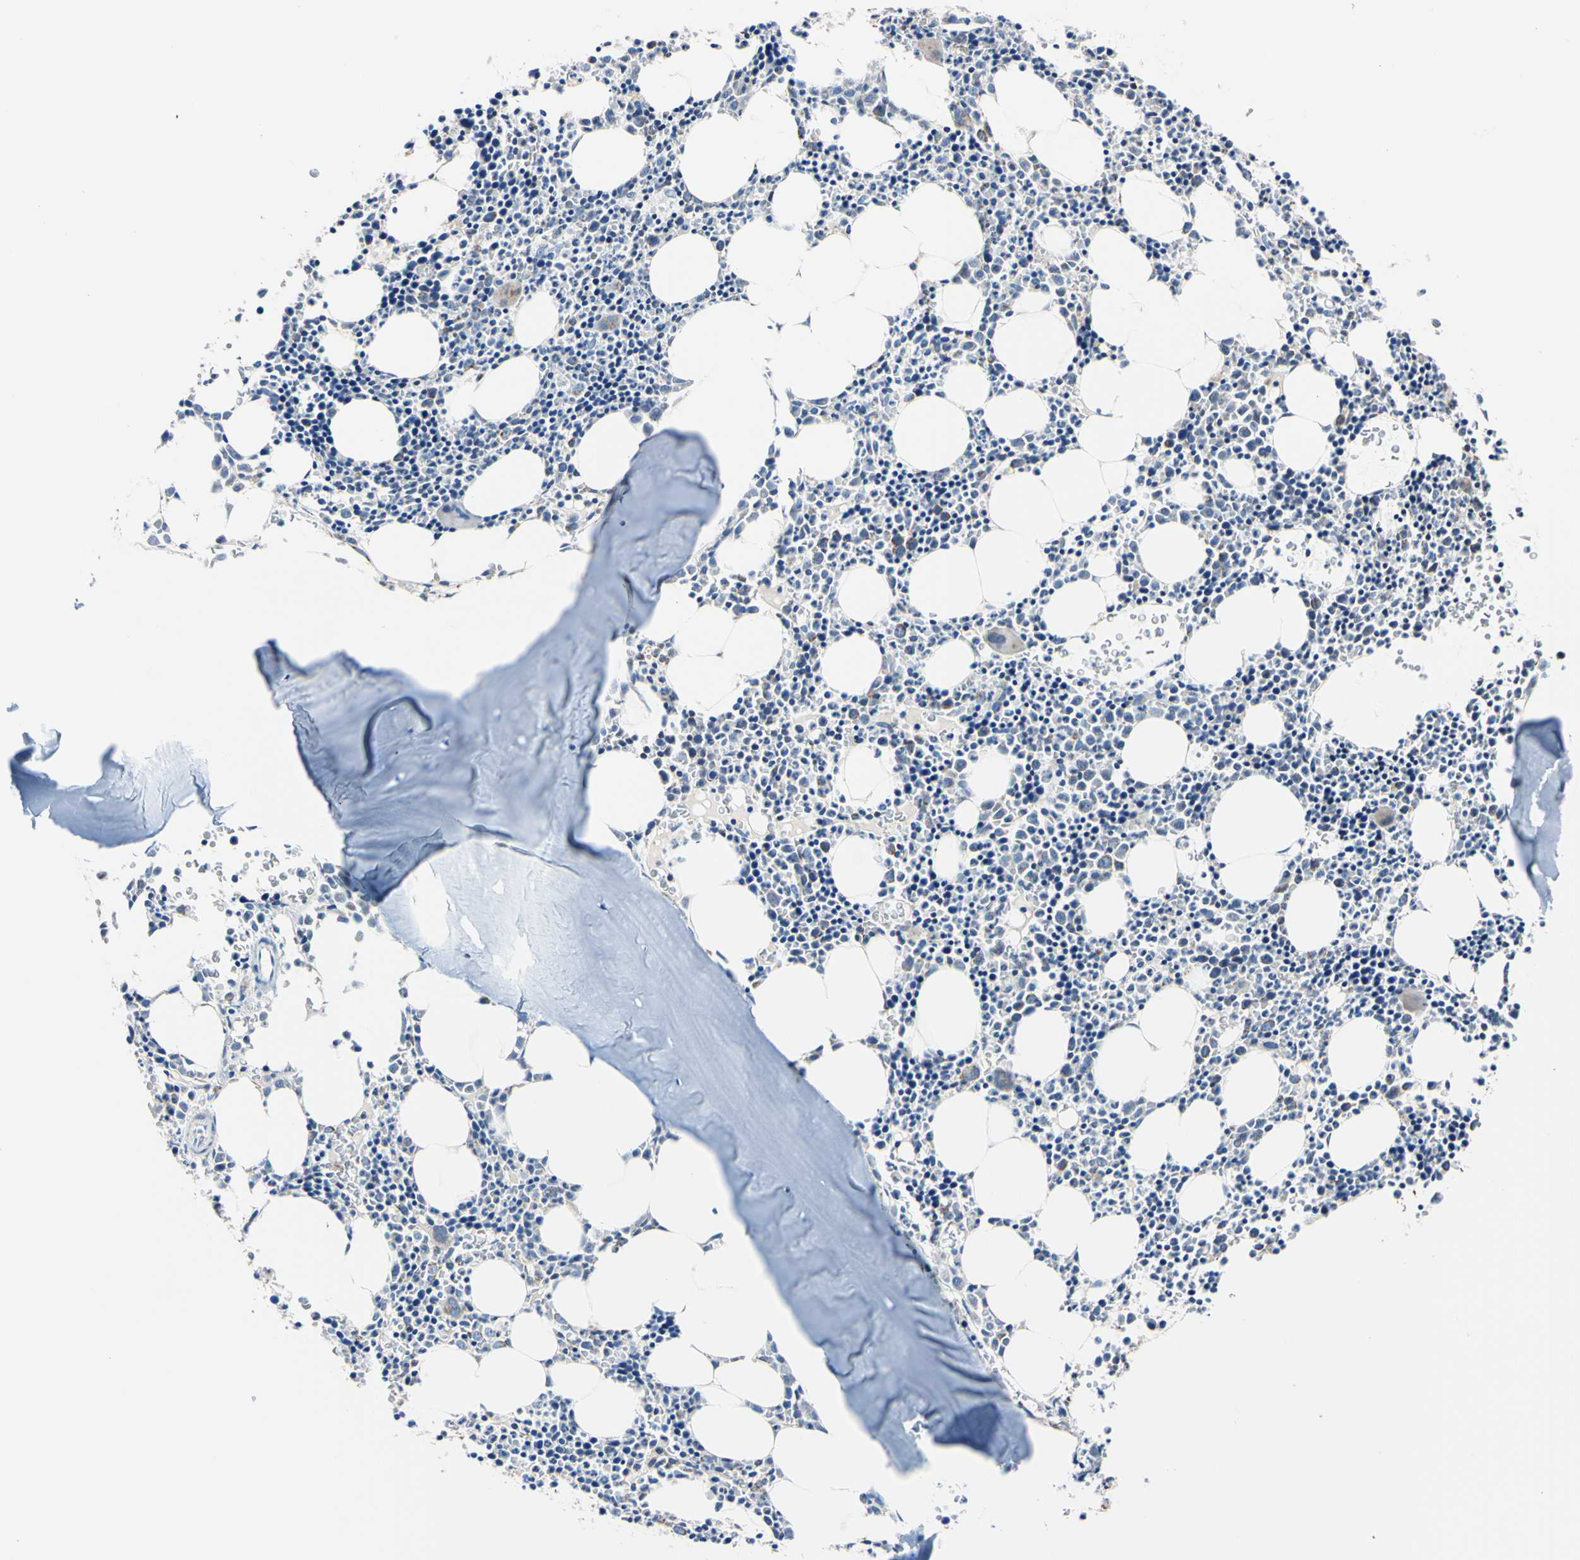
{"staining": {"intensity": "moderate", "quantity": "<25%", "location": "cytoplasmic/membranous"}, "tissue": "bone marrow", "cell_type": "Hematopoietic cells", "image_type": "normal", "snomed": [{"axis": "morphology", "description": "Normal tissue, NOS"}, {"axis": "morphology", "description": "Inflammation, NOS"}, {"axis": "topography", "description": "Bone marrow"}], "caption": "Protein analysis of unremarkable bone marrow displays moderate cytoplasmic/membranous positivity in approximately <25% of hematopoietic cells. The protein is stained brown, and the nuclei are stained in blue (DAB (3,3'-diaminobenzidine) IHC with brightfield microscopy, high magnification).", "gene": "CLPP", "patient": {"sex": "female", "age": 17}}